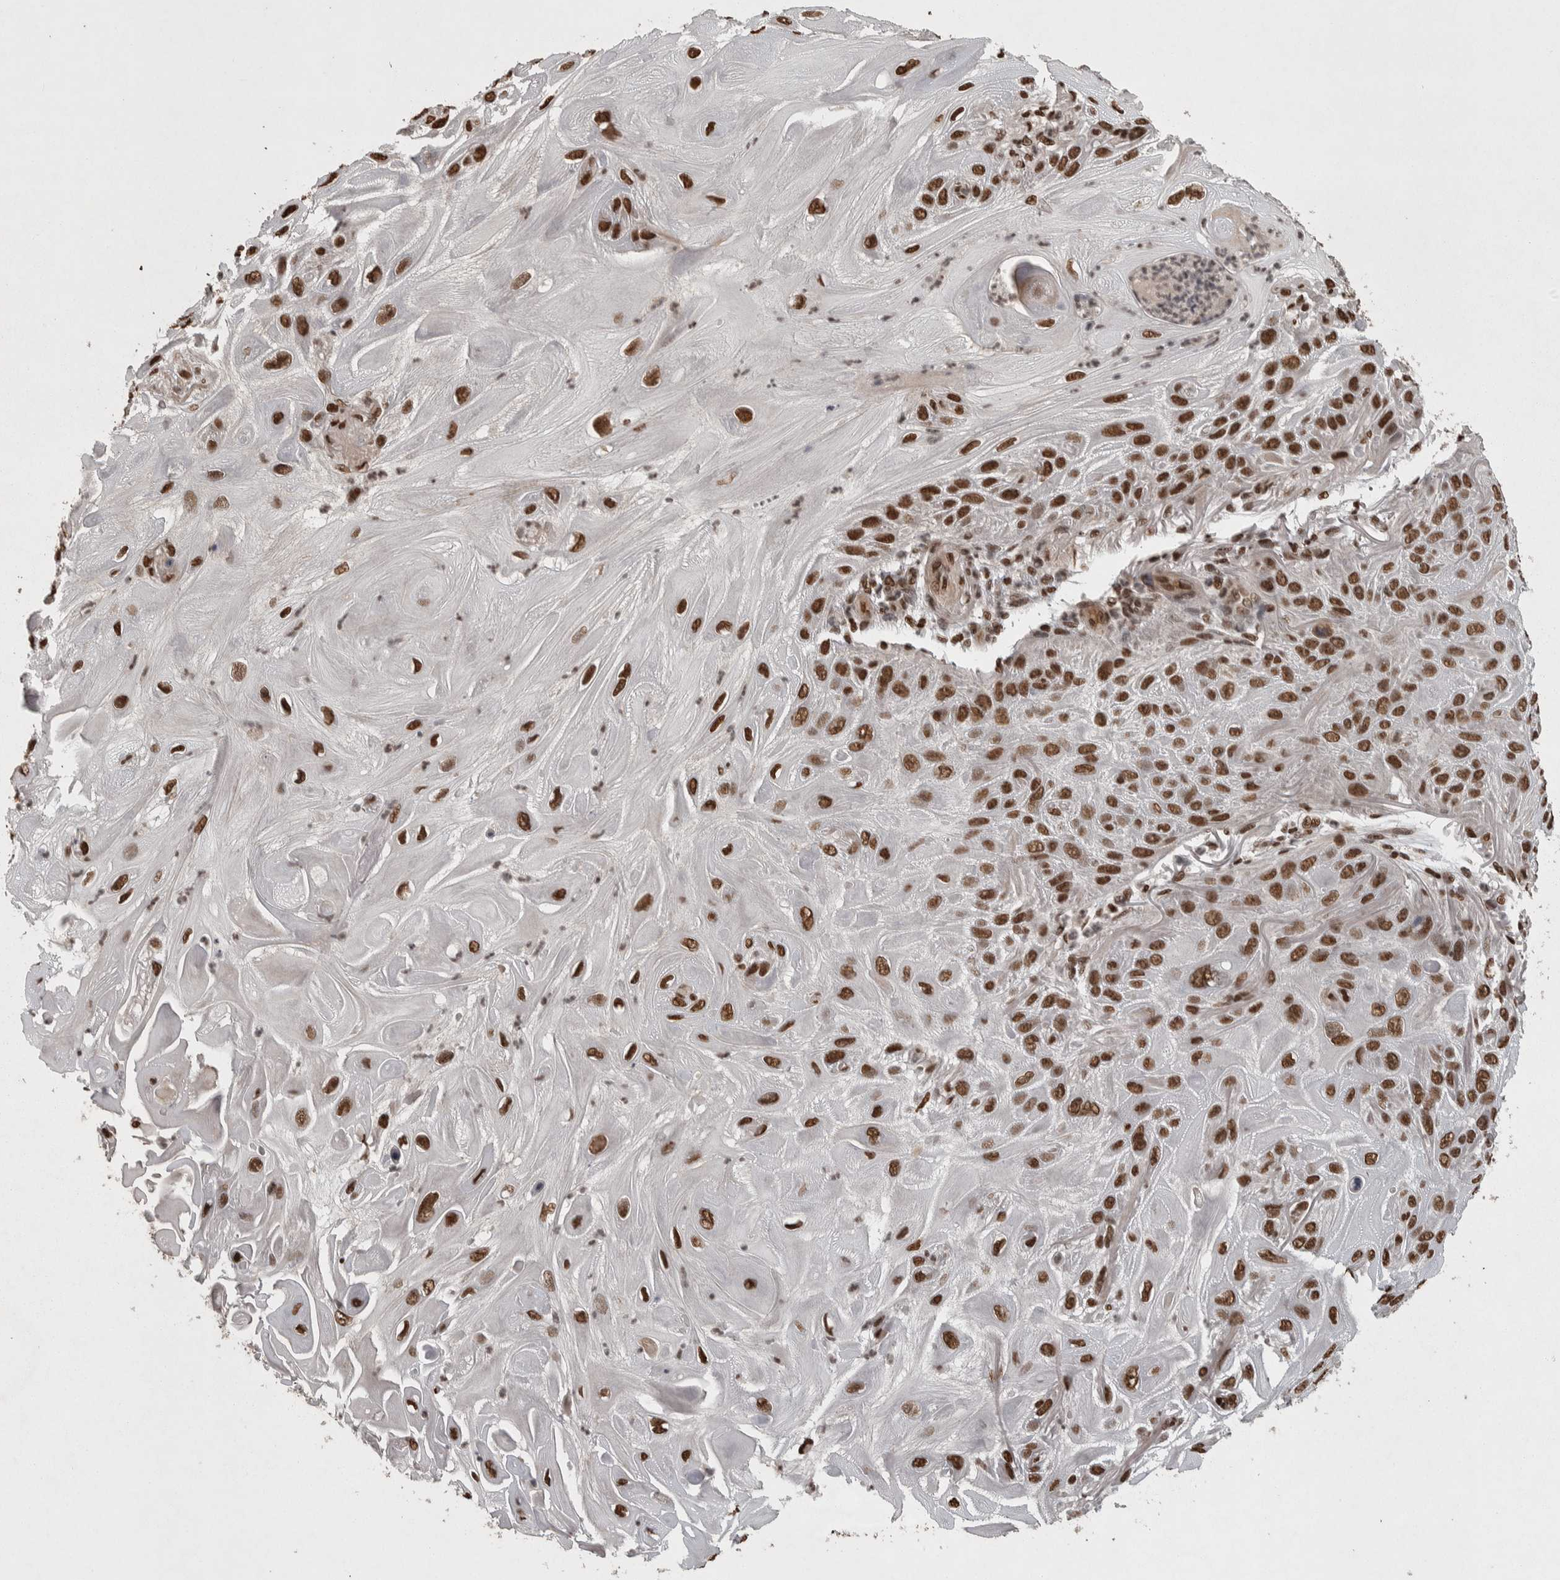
{"staining": {"intensity": "strong", "quantity": ">75%", "location": "nuclear"}, "tissue": "skin cancer", "cell_type": "Tumor cells", "image_type": "cancer", "snomed": [{"axis": "morphology", "description": "Squamous cell carcinoma, NOS"}, {"axis": "topography", "description": "Skin"}], "caption": "Immunohistochemical staining of human skin cancer (squamous cell carcinoma) exhibits high levels of strong nuclear protein expression in approximately >75% of tumor cells.", "gene": "ZFHX4", "patient": {"sex": "female", "age": 77}}